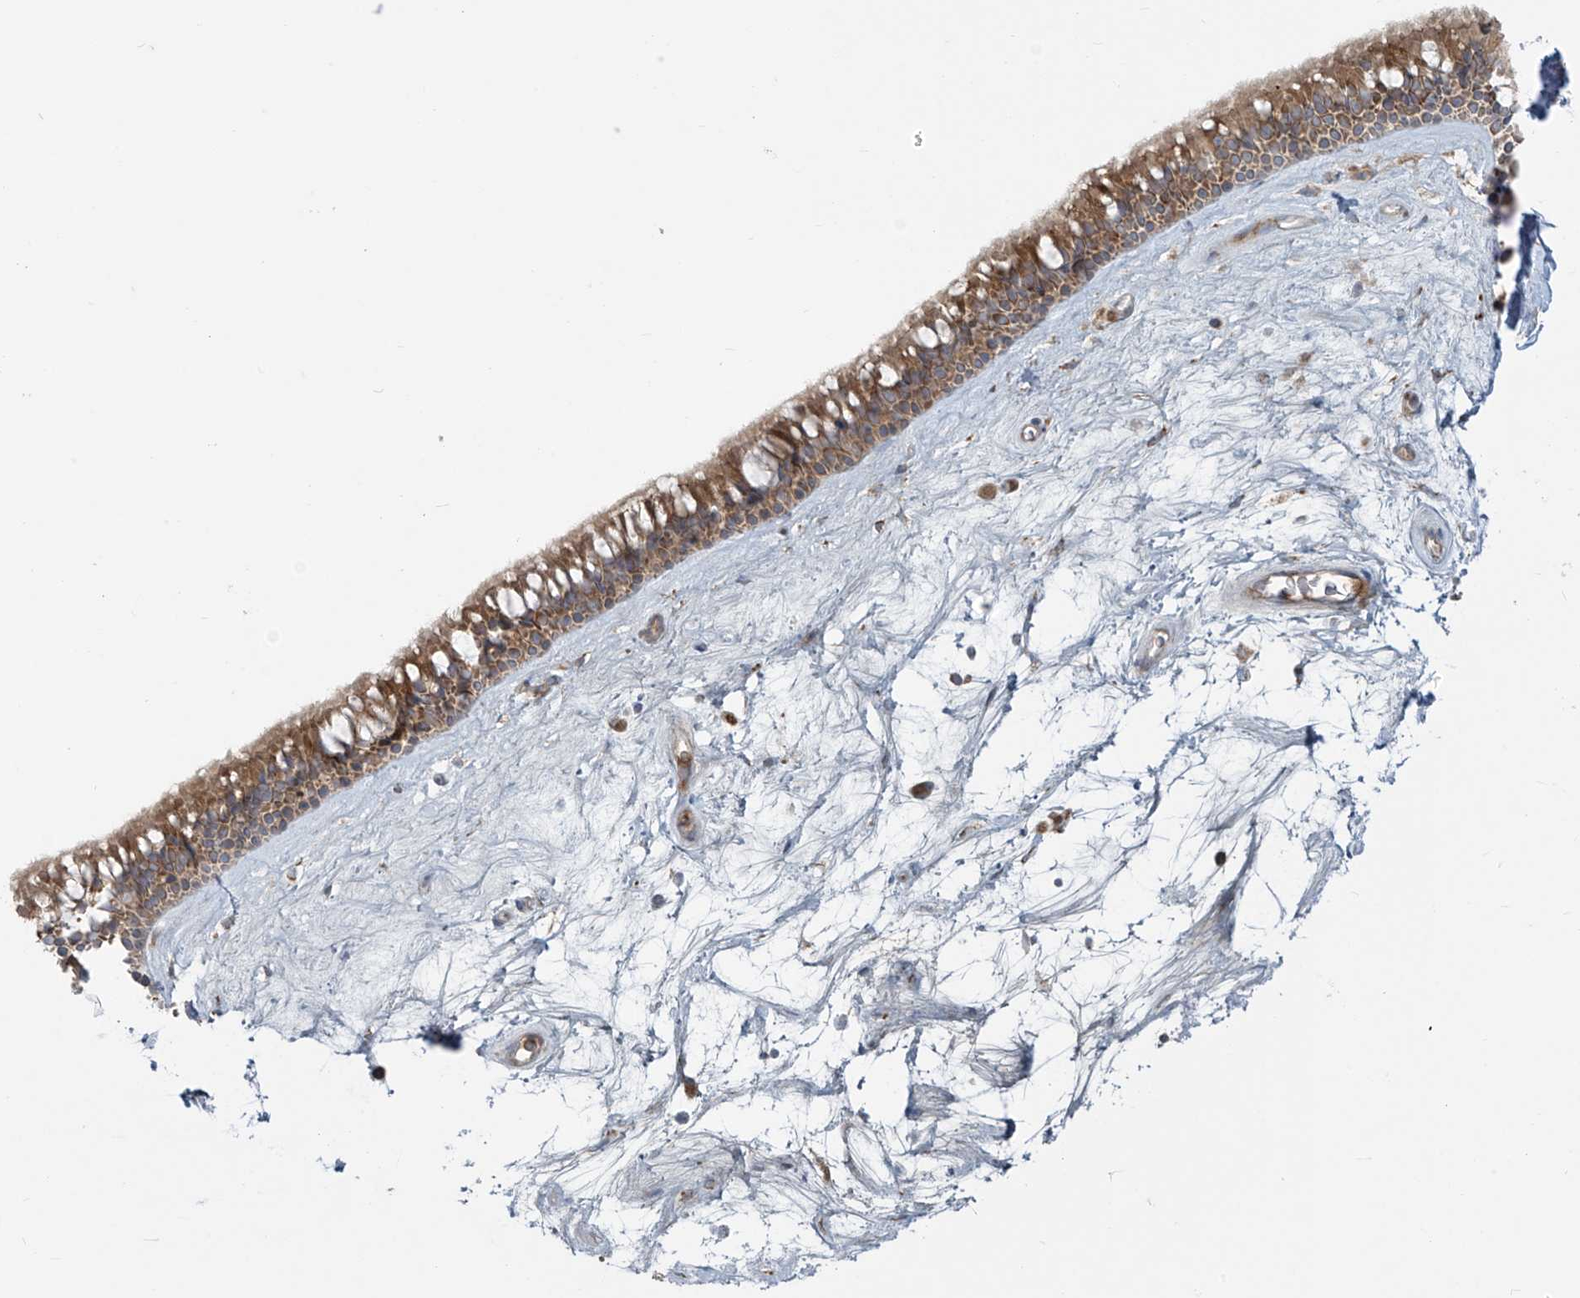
{"staining": {"intensity": "moderate", "quantity": ">75%", "location": "cytoplasmic/membranous"}, "tissue": "nasopharynx", "cell_type": "Respiratory epithelial cells", "image_type": "normal", "snomed": [{"axis": "morphology", "description": "Normal tissue, NOS"}, {"axis": "topography", "description": "Nasopharynx"}], "caption": "DAB immunohistochemical staining of unremarkable nasopharynx displays moderate cytoplasmic/membranous protein positivity in approximately >75% of respiratory epithelial cells.", "gene": "LZTS3", "patient": {"sex": "male", "age": 64}}